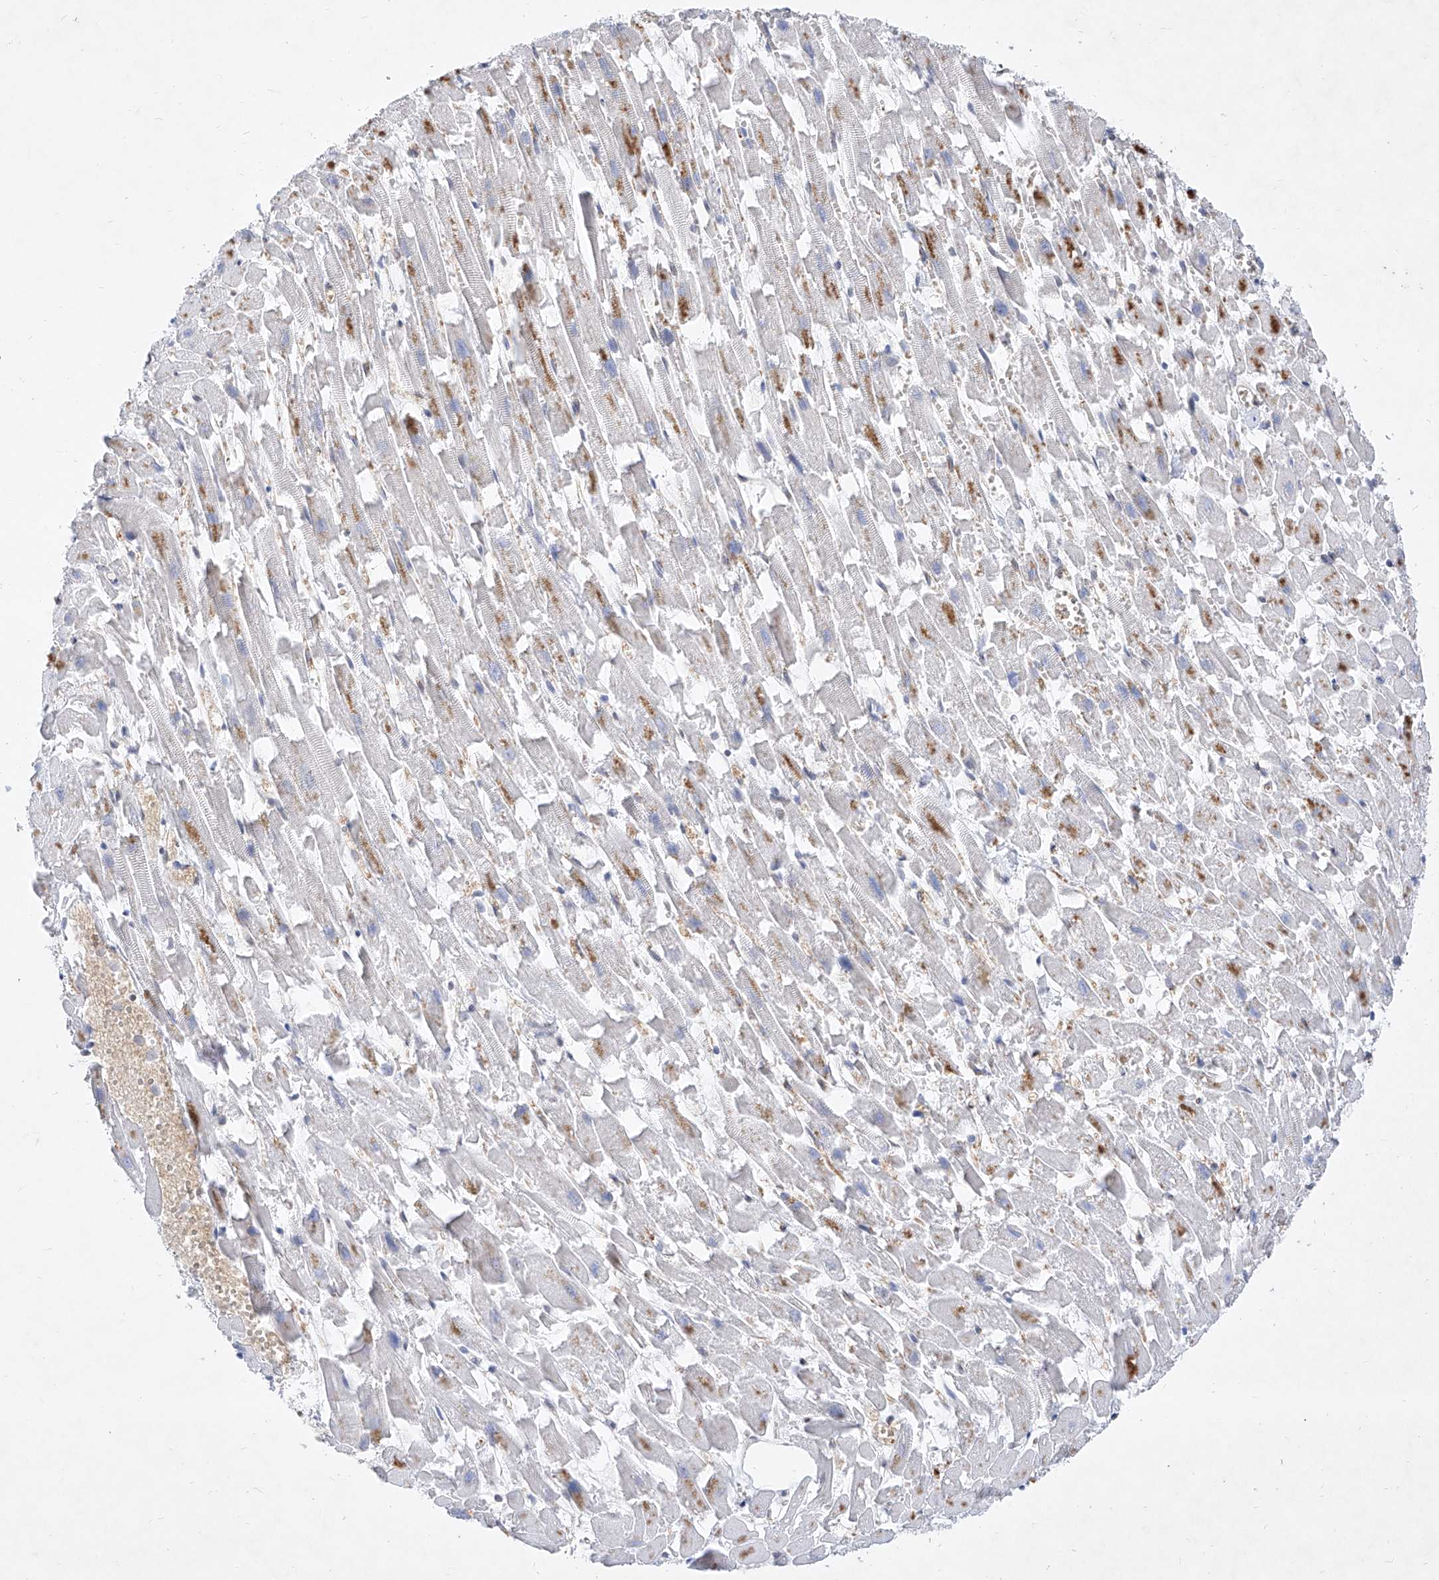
{"staining": {"intensity": "negative", "quantity": "none", "location": "none"}, "tissue": "heart muscle", "cell_type": "Cardiomyocytes", "image_type": "normal", "snomed": [{"axis": "morphology", "description": "Normal tissue, NOS"}, {"axis": "topography", "description": "Heart"}], "caption": "DAB (3,3'-diaminobenzidine) immunohistochemical staining of benign human heart muscle reveals no significant expression in cardiomyocytes.", "gene": "MX2", "patient": {"sex": "female", "age": 64}}